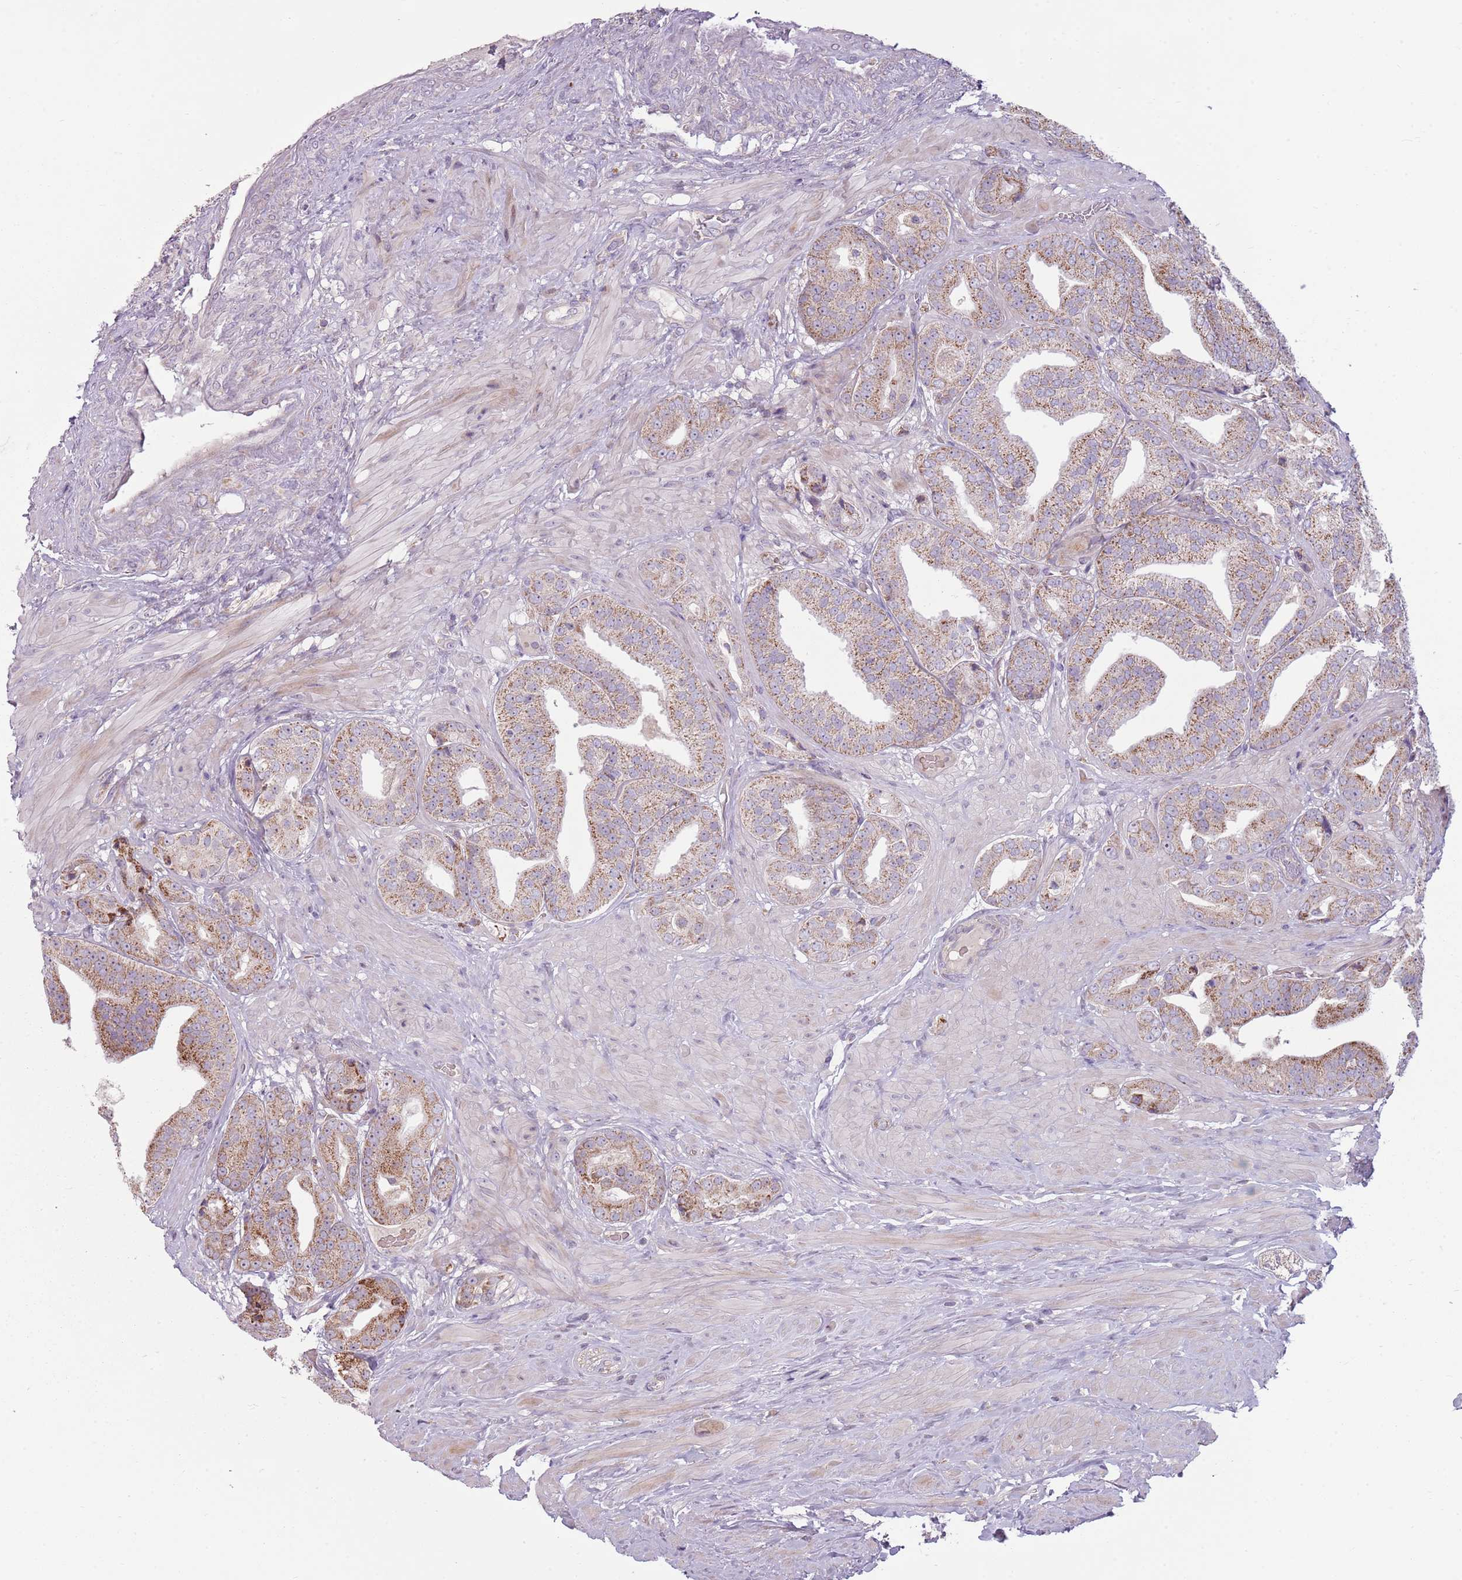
{"staining": {"intensity": "moderate", "quantity": ">75%", "location": "cytoplasmic/membranous"}, "tissue": "prostate cancer", "cell_type": "Tumor cells", "image_type": "cancer", "snomed": [{"axis": "morphology", "description": "Adenocarcinoma, High grade"}, {"axis": "topography", "description": "Prostate"}], "caption": "Immunohistochemistry (IHC) of prostate cancer (high-grade adenocarcinoma) displays medium levels of moderate cytoplasmic/membranous staining in about >75% of tumor cells. The staining is performed using DAB (3,3'-diaminobenzidine) brown chromogen to label protein expression. The nuclei are counter-stained blue using hematoxylin.", "gene": "ZNF530", "patient": {"sex": "male", "age": 63}}